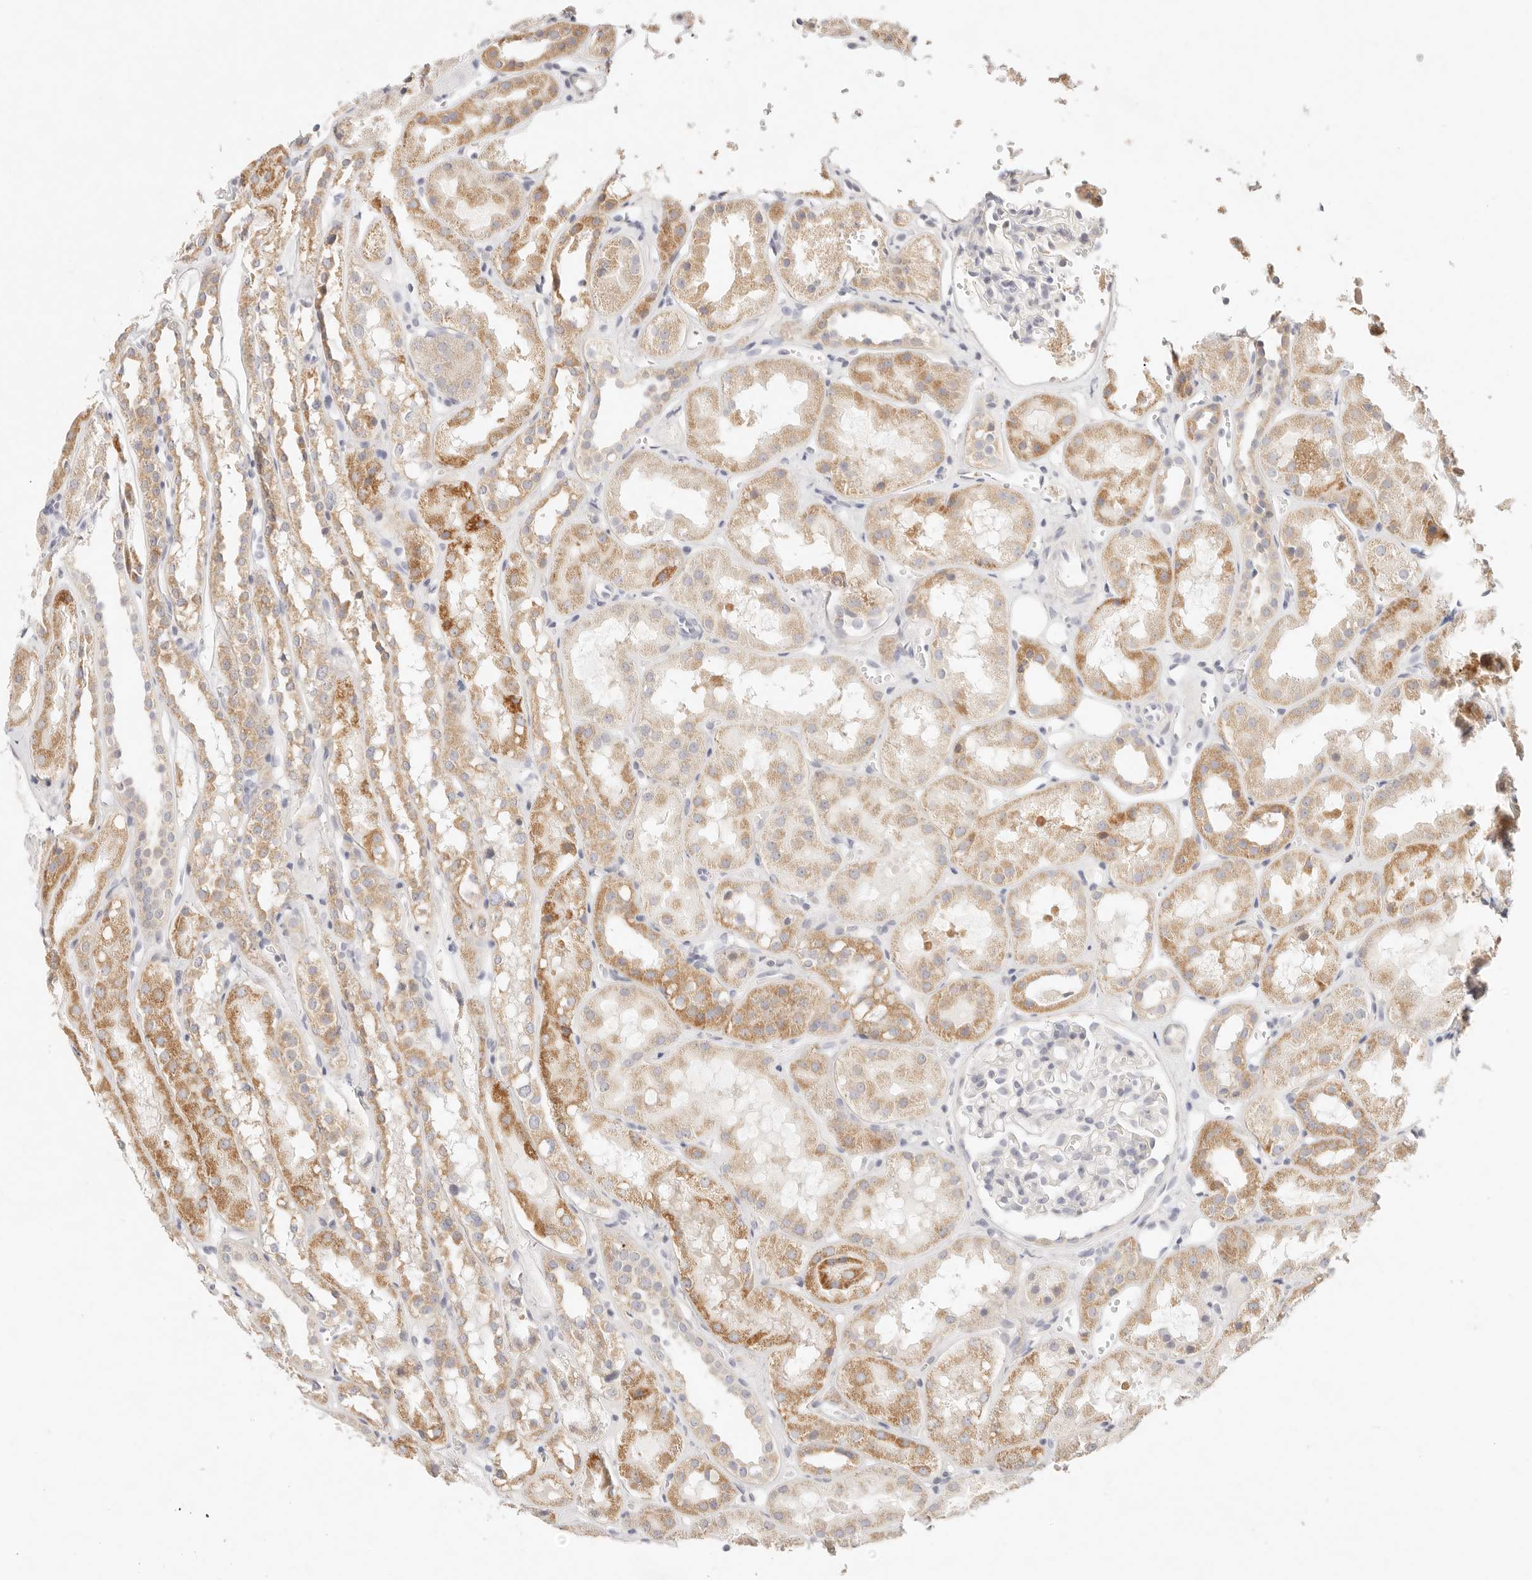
{"staining": {"intensity": "negative", "quantity": "none", "location": "none"}, "tissue": "kidney", "cell_type": "Cells in glomeruli", "image_type": "normal", "snomed": [{"axis": "morphology", "description": "Normal tissue, NOS"}, {"axis": "topography", "description": "Kidney"}], "caption": "Immunohistochemical staining of benign kidney demonstrates no significant staining in cells in glomeruli. (DAB IHC visualized using brightfield microscopy, high magnification).", "gene": "GPR156", "patient": {"sex": "male", "age": 16}}